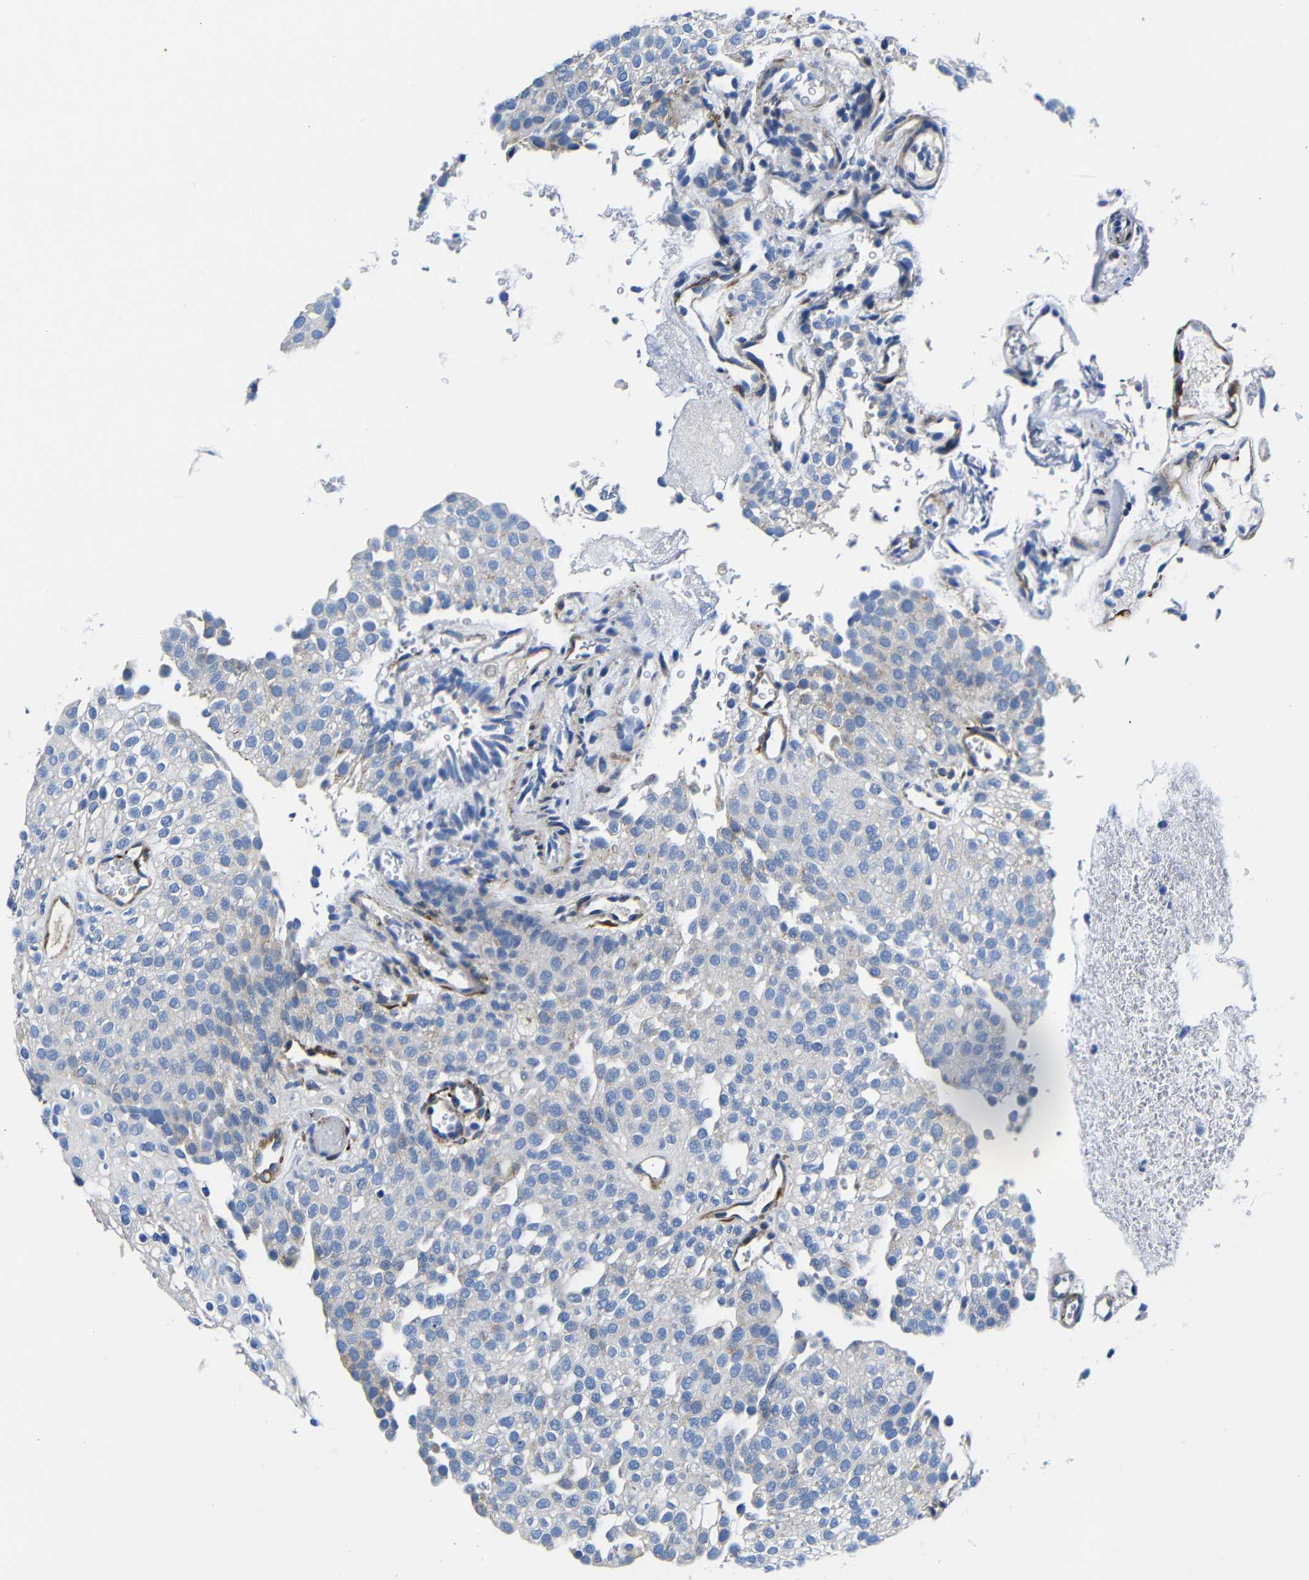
{"staining": {"intensity": "negative", "quantity": "none", "location": "none"}, "tissue": "urothelial cancer", "cell_type": "Tumor cells", "image_type": "cancer", "snomed": [{"axis": "morphology", "description": "Urothelial carcinoma, Low grade"}, {"axis": "topography", "description": "Urinary bladder"}], "caption": "The micrograph displays no significant expression in tumor cells of urothelial cancer. (DAB (3,3'-diaminobenzidine) IHC visualized using brightfield microscopy, high magnification).", "gene": "LRIG1", "patient": {"sex": "male", "age": 78}}